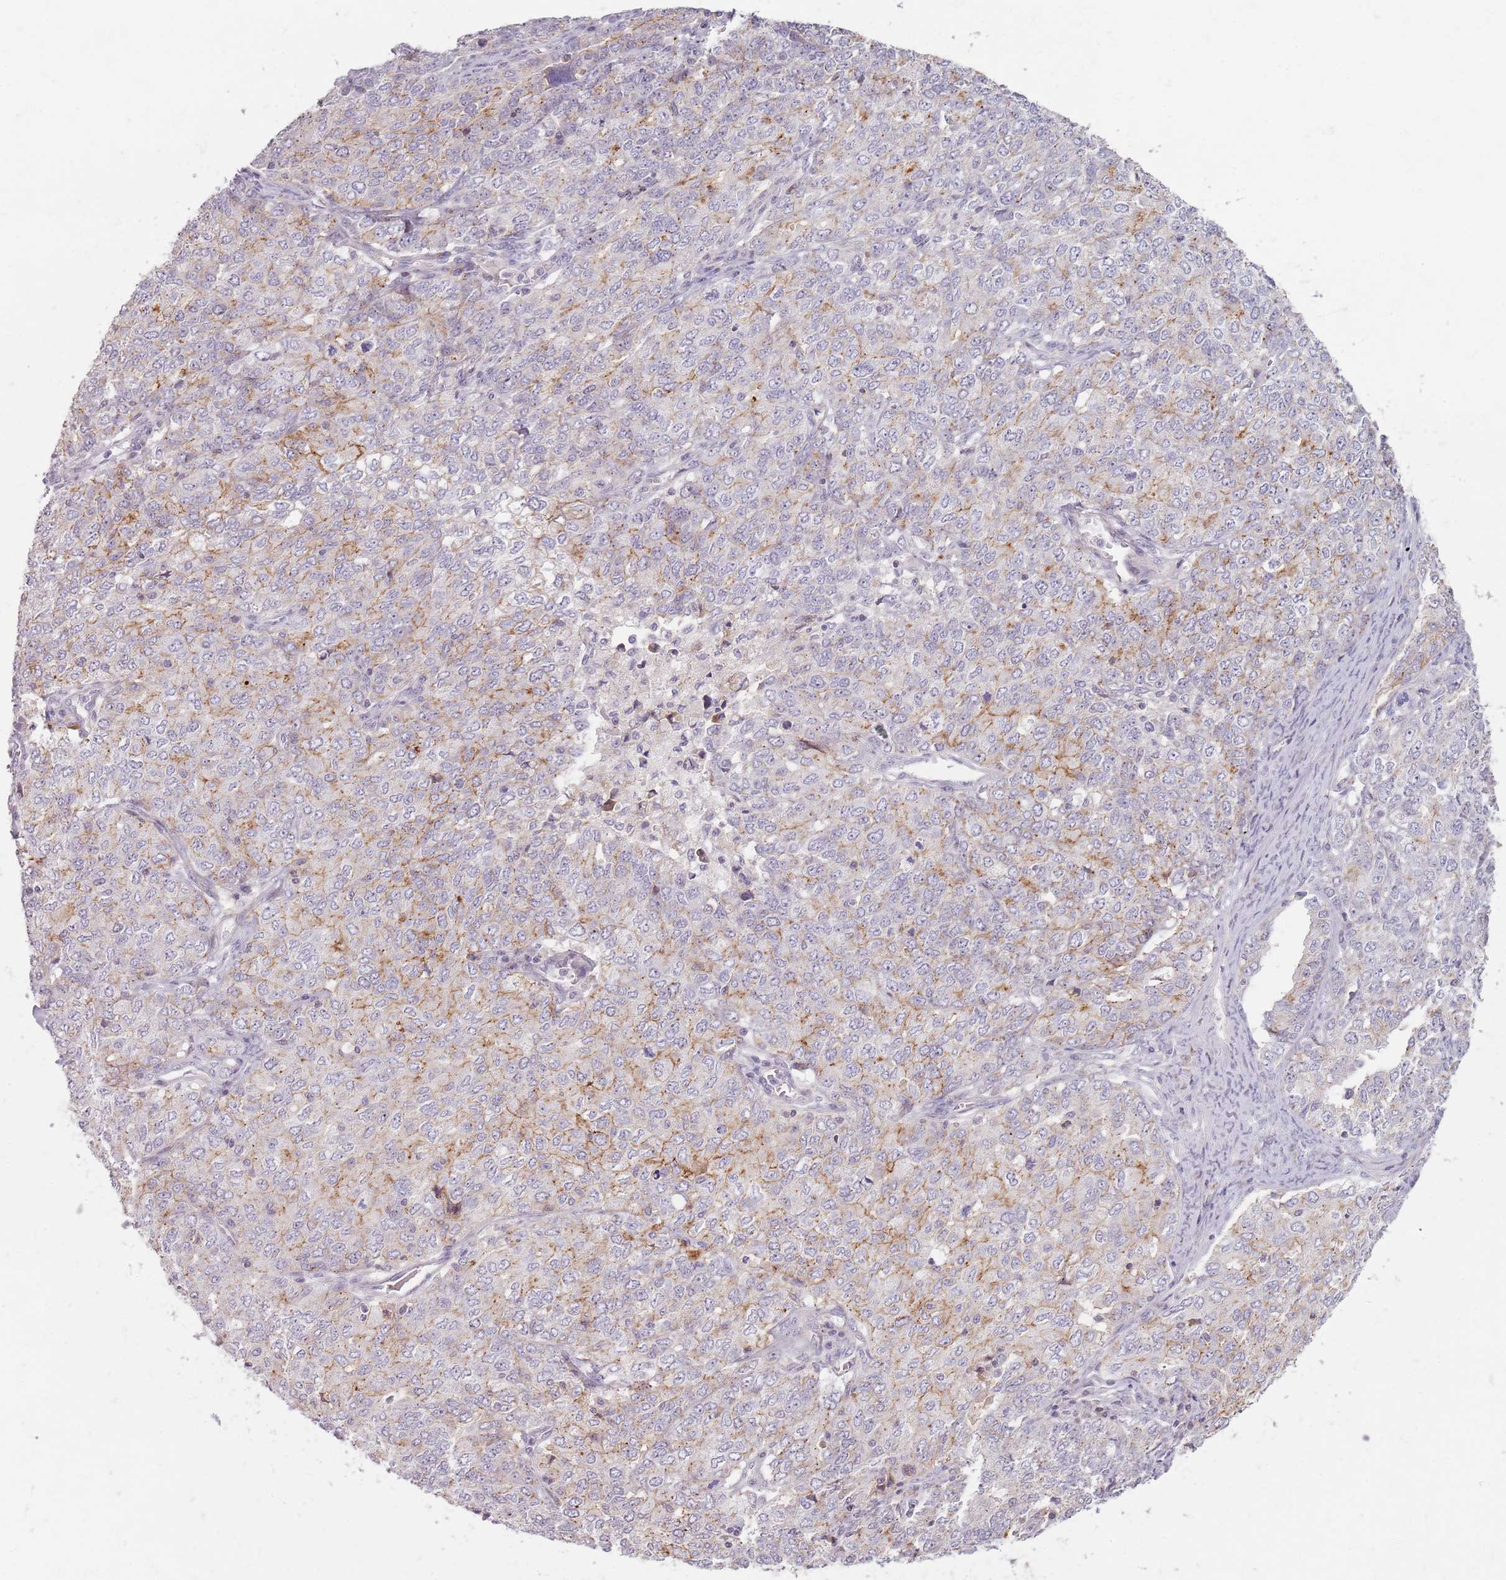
{"staining": {"intensity": "negative", "quantity": "none", "location": "none"}, "tissue": "ovarian cancer", "cell_type": "Tumor cells", "image_type": "cancer", "snomed": [{"axis": "morphology", "description": "Carcinoma, endometroid"}, {"axis": "topography", "description": "Ovary"}], "caption": "Endometroid carcinoma (ovarian) was stained to show a protein in brown. There is no significant expression in tumor cells.", "gene": "SYNGR3", "patient": {"sex": "female", "age": 62}}